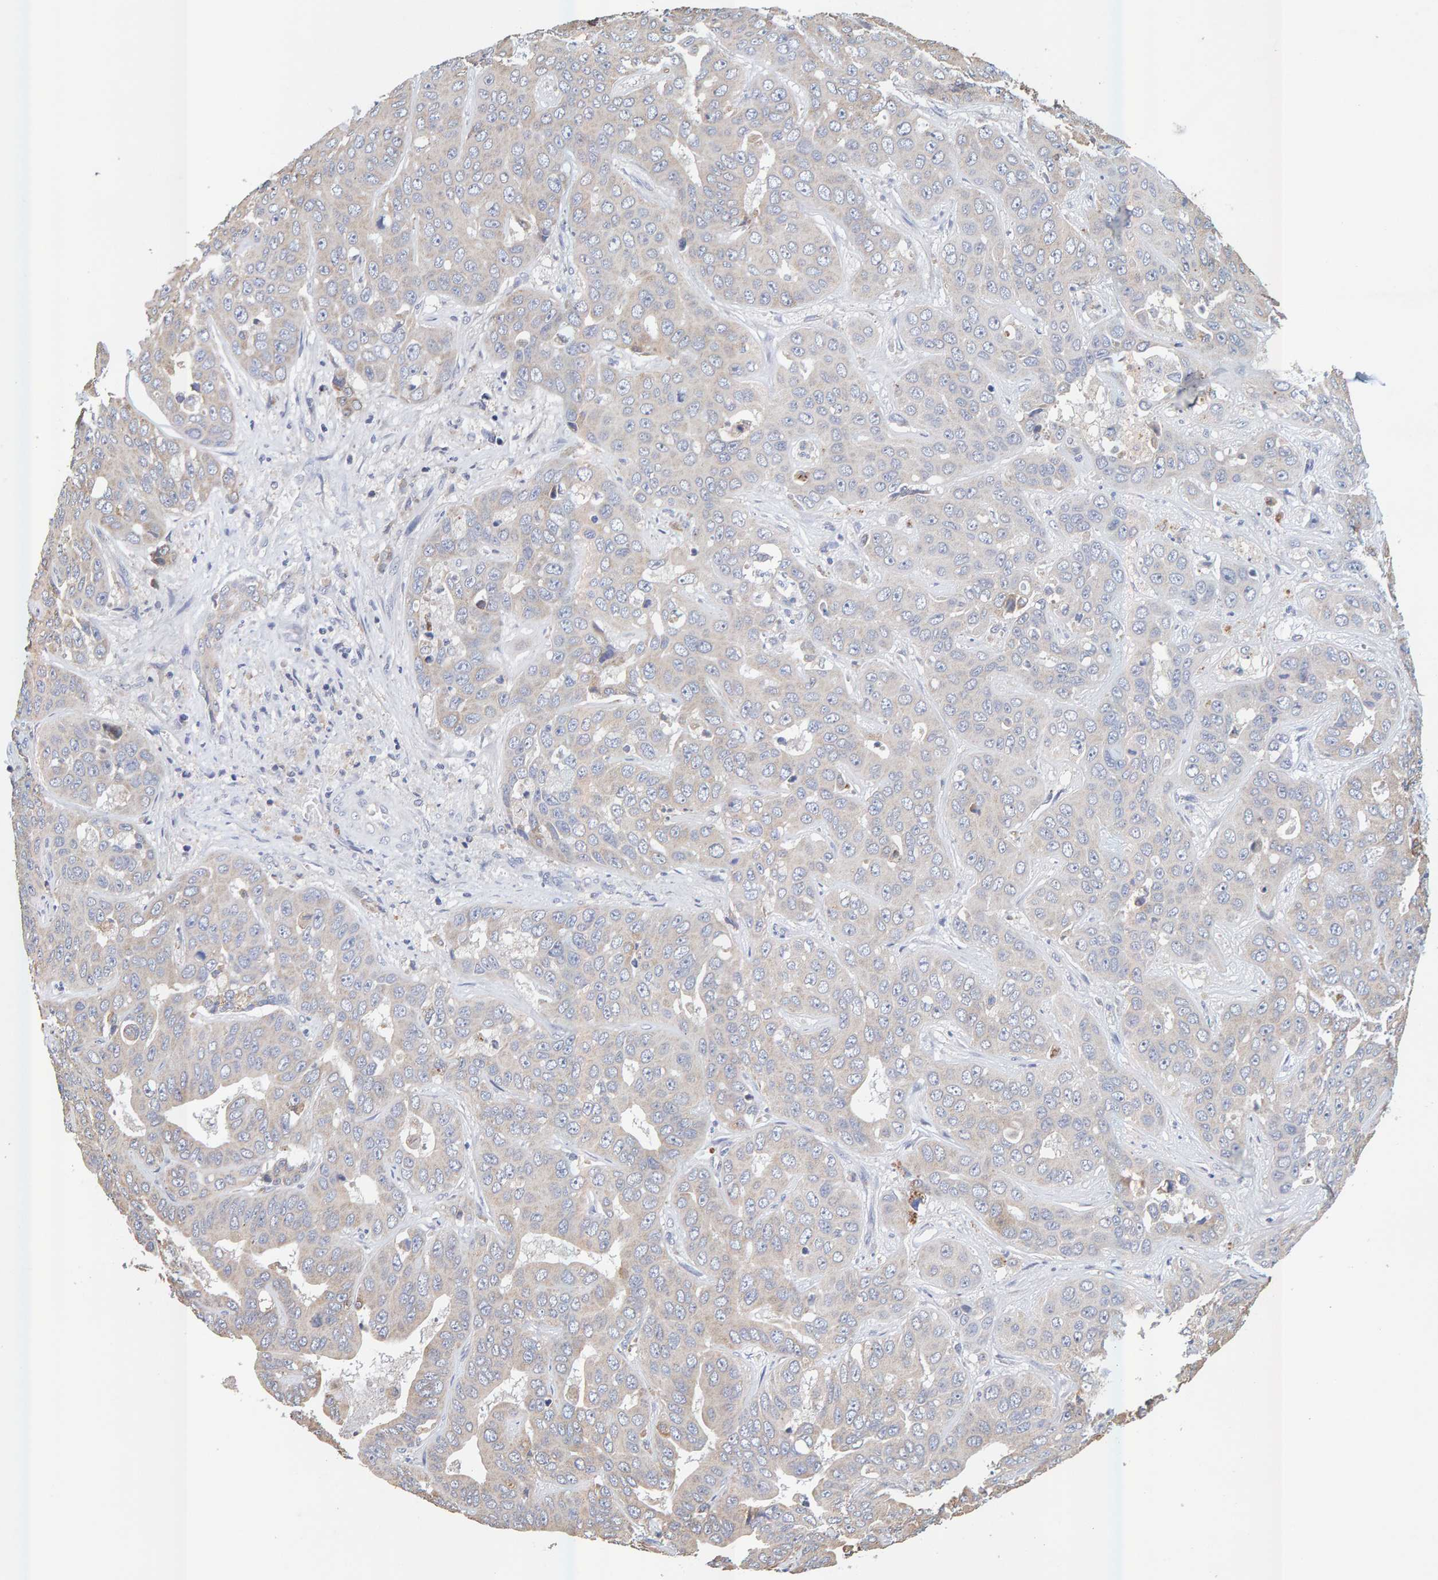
{"staining": {"intensity": "weak", "quantity": "<25%", "location": "cytoplasmic/membranous"}, "tissue": "liver cancer", "cell_type": "Tumor cells", "image_type": "cancer", "snomed": [{"axis": "morphology", "description": "Cholangiocarcinoma"}, {"axis": "topography", "description": "Liver"}], "caption": "There is no significant expression in tumor cells of cholangiocarcinoma (liver).", "gene": "SGPL1", "patient": {"sex": "female", "age": 52}}